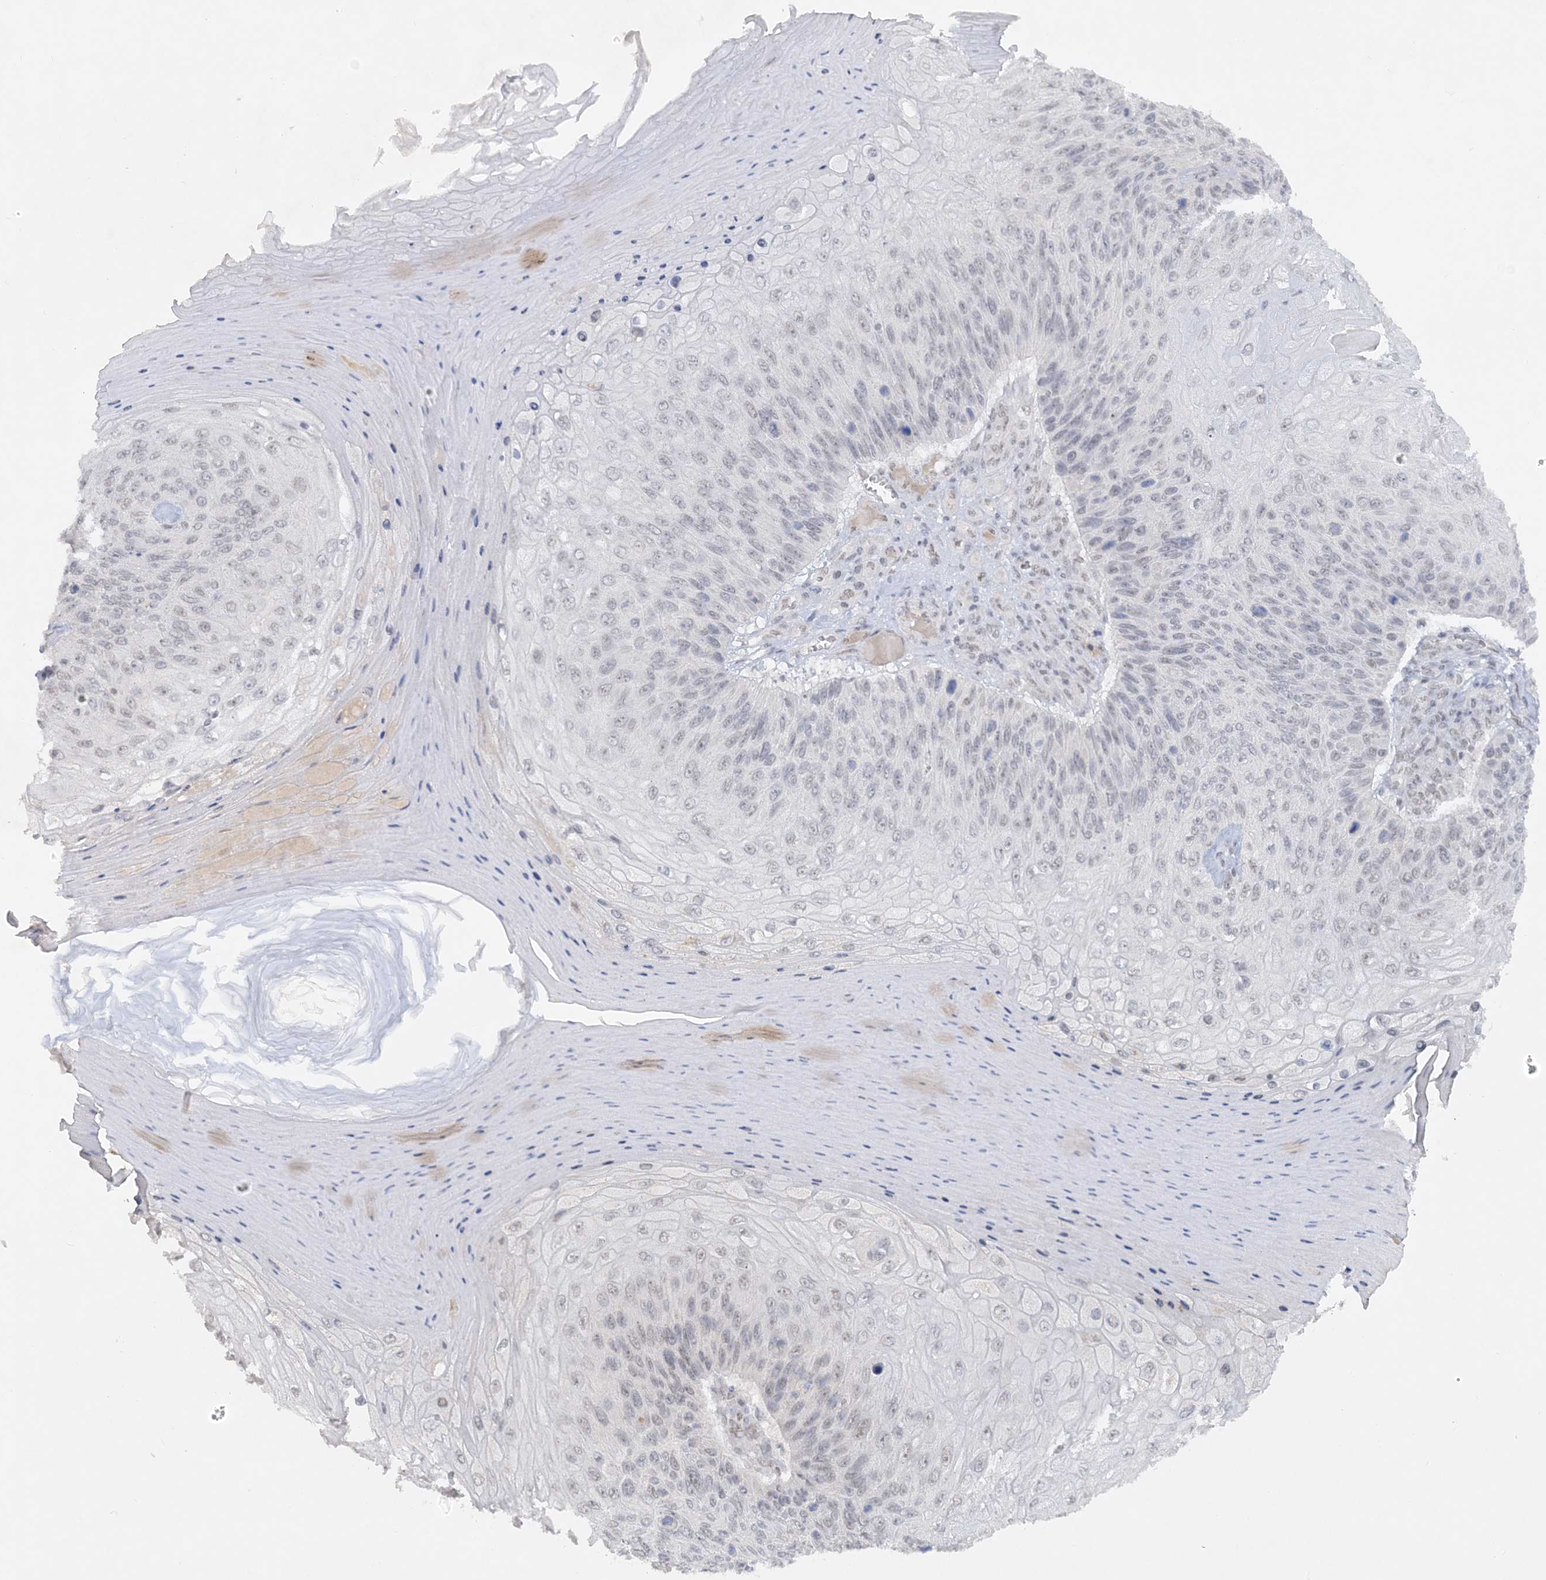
{"staining": {"intensity": "negative", "quantity": "none", "location": "none"}, "tissue": "skin cancer", "cell_type": "Tumor cells", "image_type": "cancer", "snomed": [{"axis": "morphology", "description": "Squamous cell carcinoma, NOS"}, {"axis": "topography", "description": "Skin"}], "caption": "Skin cancer stained for a protein using immunohistochemistry (IHC) exhibits no expression tumor cells.", "gene": "KMT2D", "patient": {"sex": "female", "age": 88}}